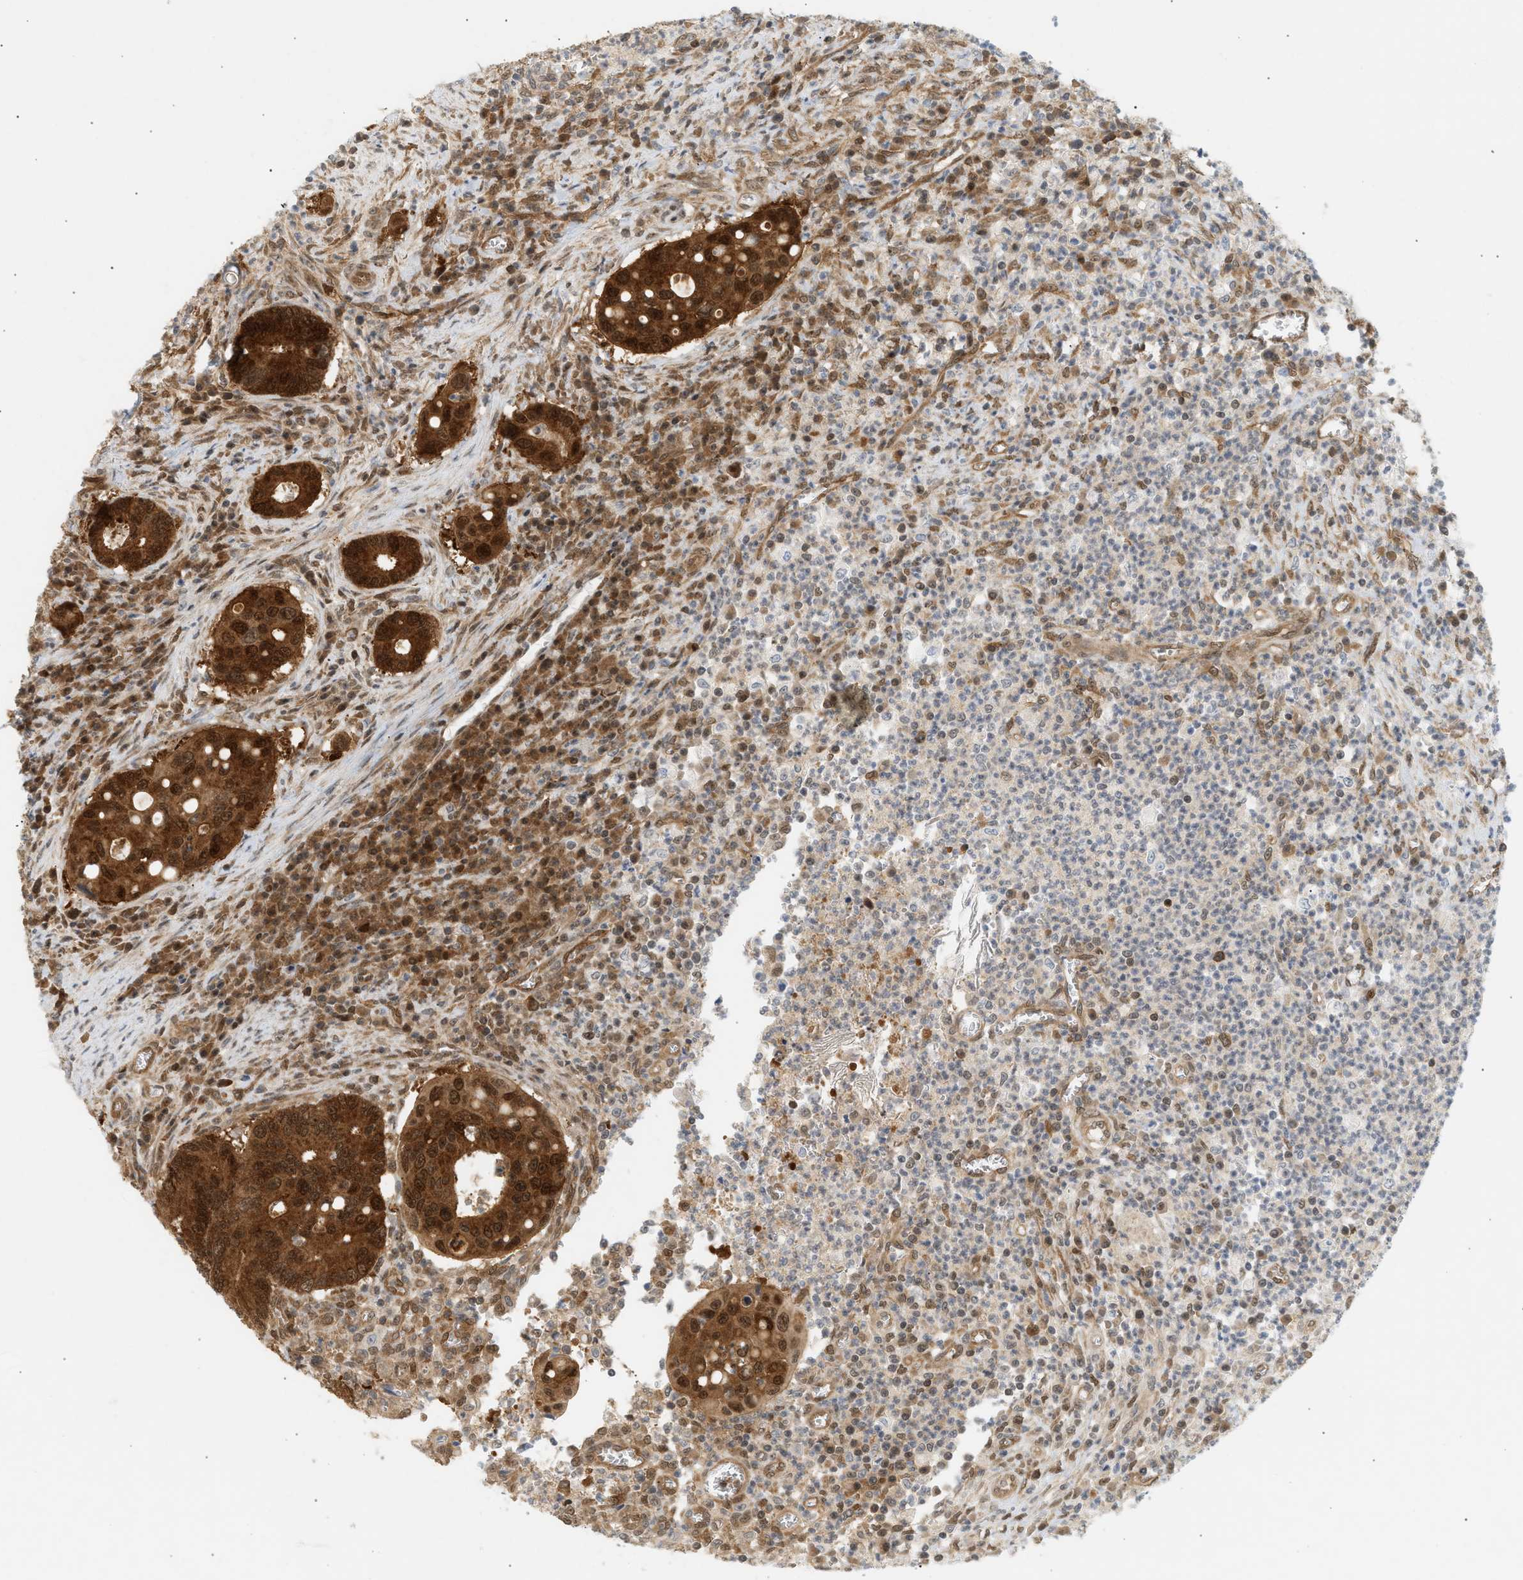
{"staining": {"intensity": "strong", "quantity": ">75%", "location": "cytoplasmic/membranous,nuclear"}, "tissue": "colorectal cancer", "cell_type": "Tumor cells", "image_type": "cancer", "snomed": [{"axis": "morphology", "description": "Inflammation, NOS"}, {"axis": "morphology", "description": "Adenocarcinoma, NOS"}, {"axis": "topography", "description": "Colon"}], "caption": "The image reveals a brown stain indicating the presence of a protein in the cytoplasmic/membranous and nuclear of tumor cells in colorectal cancer (adenocarcinoma). (Stains: DAB in brown, nuclei in blue, Microscopy: brightfield microscopy at high magnification).", "gene": "SHC1", "patient": {"sex": "male", "age": 72}}